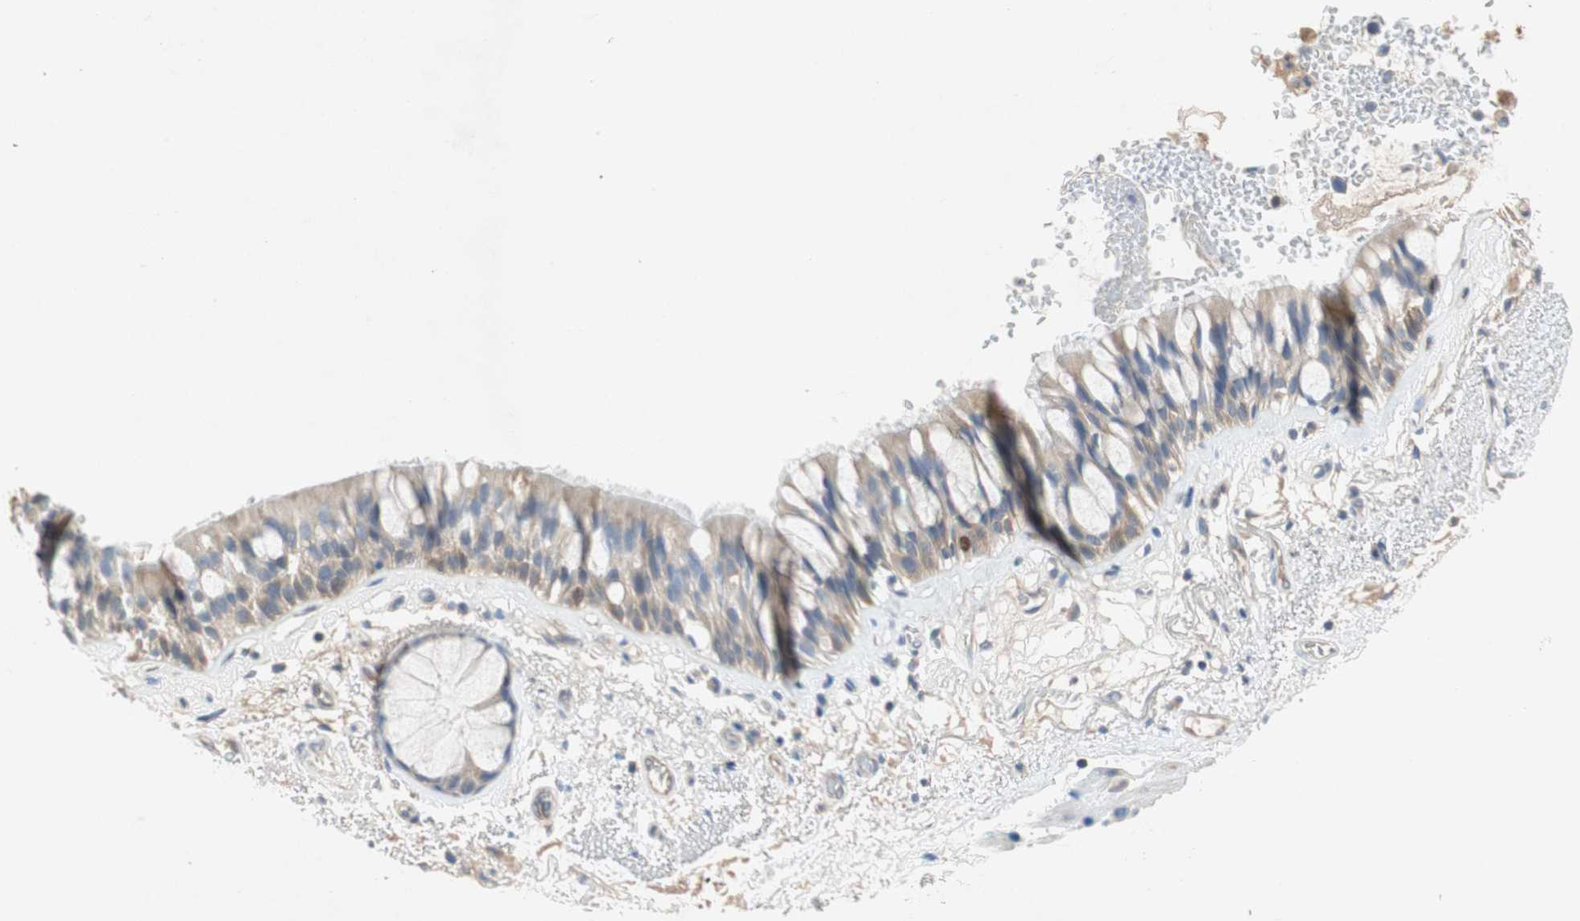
{"staining": {"intensity": "weak", "quantity": "25%-75%", "location": "cytoplasmic/membranous"}, "tissue": "bronchus", "cell_type": "Respiratory epithelial cells", "image_type": "normal", "snomed": [{"axis": "morphology", "description": "Normal tissue, NOS"}, {"axis": "topography", "description": "Bronchus"}], "caption": "Immunohistochemical staining of unremarkable human bronchus shows low levels of weak cytoplasmic/membranous expression in approximately 25%-75% of respiratory epithelial cells.", "gene": "RELB", "patient": {"sex": "male", "age": 66}}